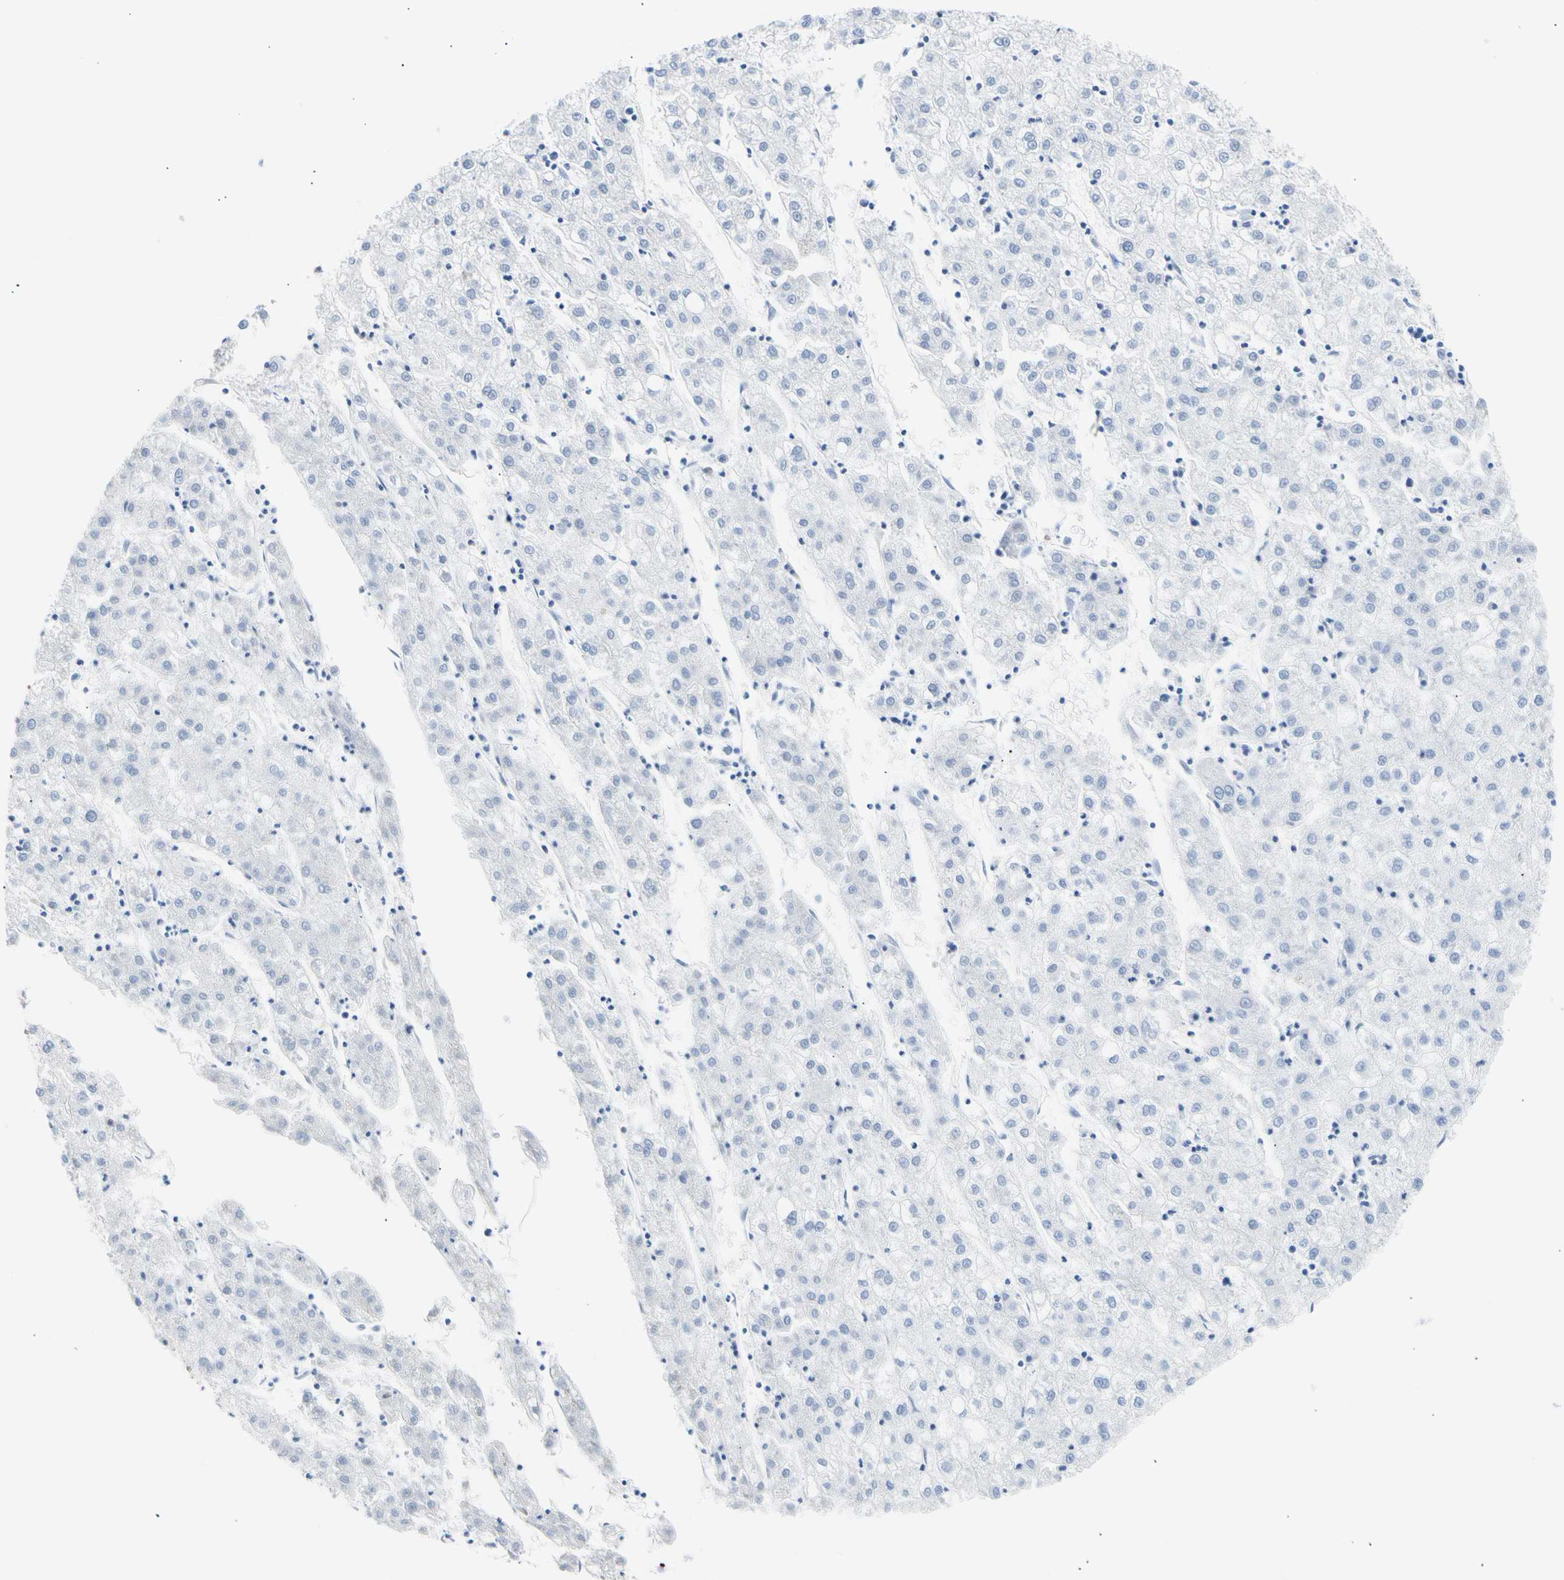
{"staining": {"intensity": "negative", "quantity": "none", "location": "none"}, "tissue": "liver cancer", "cell_type": "Tumor cells", "image_type": "cancer", "snomed": [{"axis": "morphology", "description": "Carcinoma, Hepatocellular, NOS"}, {"axis": "topography", "description": "Liver"}], "caption": "Tumor cells show no significant expression in liver cancer (hepatocellular carcinoma). Nuclei are stained in blue.", "gene": "CEL", "patient": {"sex": "male", "age": 72}}